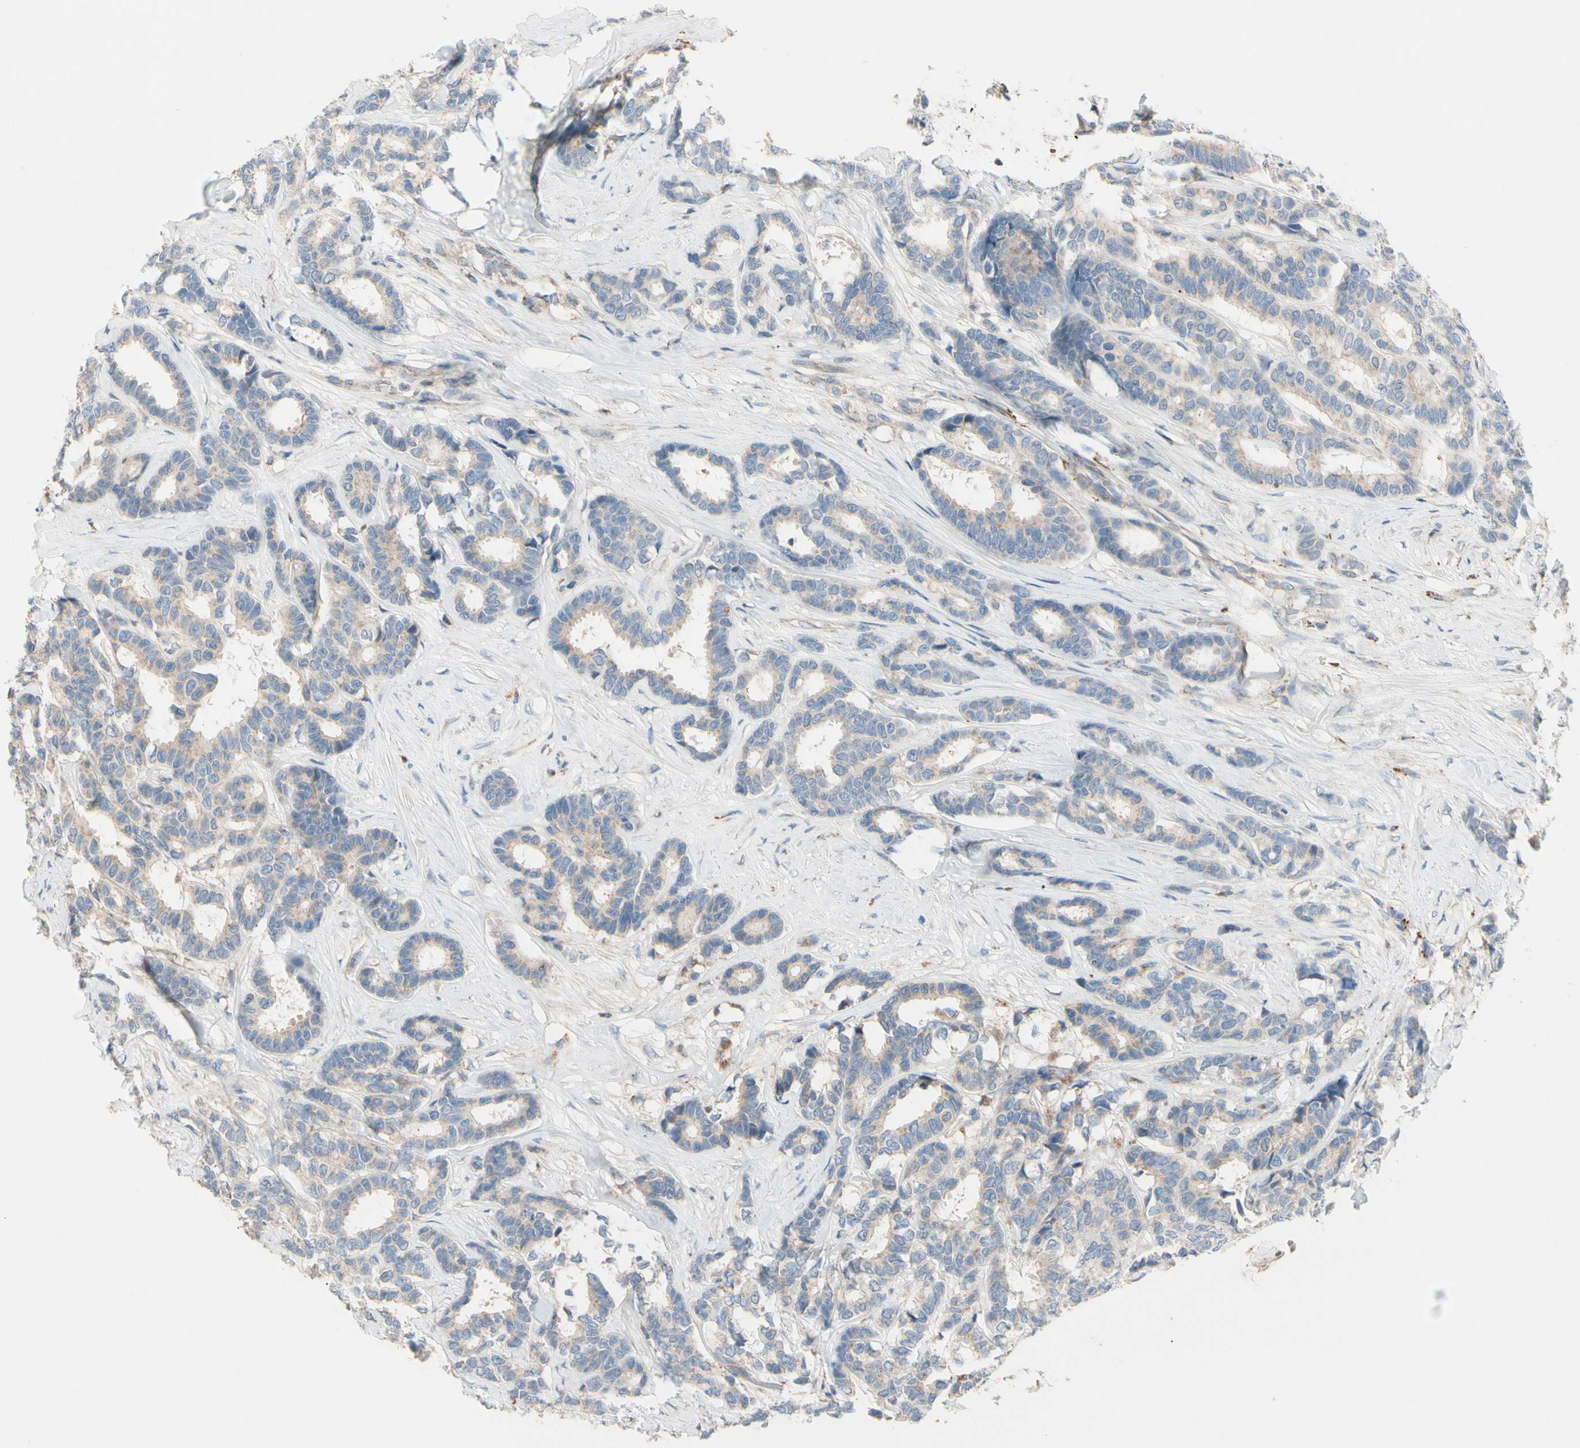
{"staining": {"intensity": "weak", "quantity": ">75%", "location": "cytoplasmic/membranous"}, "tissue": "breast cancer", "cell_type": "Tumor cells", "image_type": "cancer", "snomed": [{"axis": "morphology", "description": "Duct carcinoma"}, {"axis": "topography", "description": "Breast"}], "caption": "Breast cancer (intraductal carcinoma) stained with immunohistochemistry (IHC) shows weak cytoplasmic/membranous positivity in approximately >75% of tumor cells.", "gene": "EPHA3", "patient": {"sex": "female", "age": 87}}